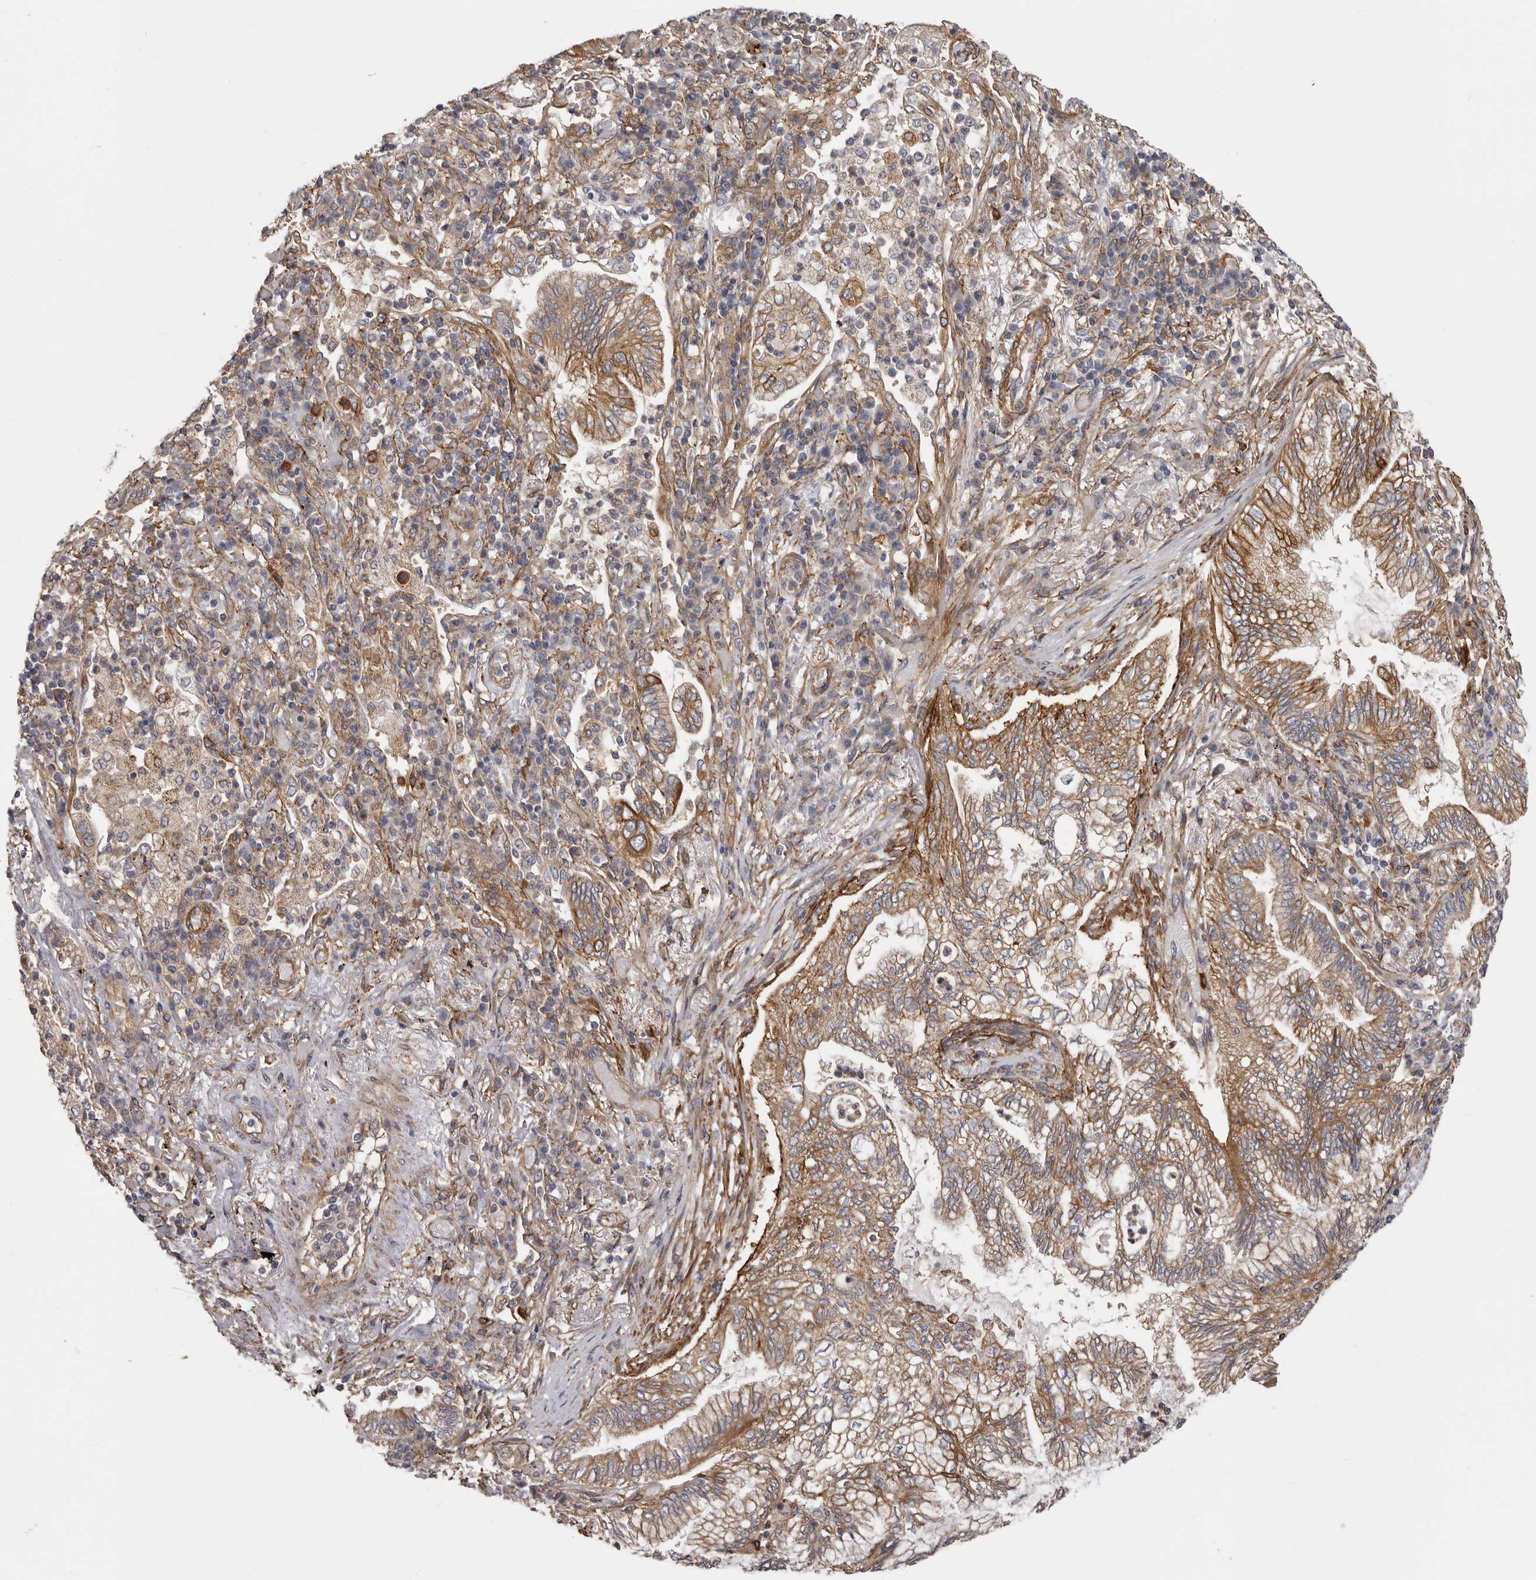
{"staining": {"intensity": "moderate", "quantity": ">75%", "location": "cytoplasmic/membranous"}, "tissue": "bronchus", "cell_type": "Respiratory epithelial cells", "image_type": "normal", "snomed": [{"axis": "morphology", "description": "Normal tissue, NOS"}, {"axis": "morphology", "description": "Adenocarcinoma, NOS"}, {"axis": "topography", "description": "Bronchus"}, {"axis": "topography", "description": "Lung"}], "caption": "Immunohistochemical staining of normal bronchus displays medium levels of moderate cytoplasmic/membranous positivity in approximately >75% of respiratory epithelial cells.", "gene": "ENAH", "patient": {"sex": "female", "age": 70}}